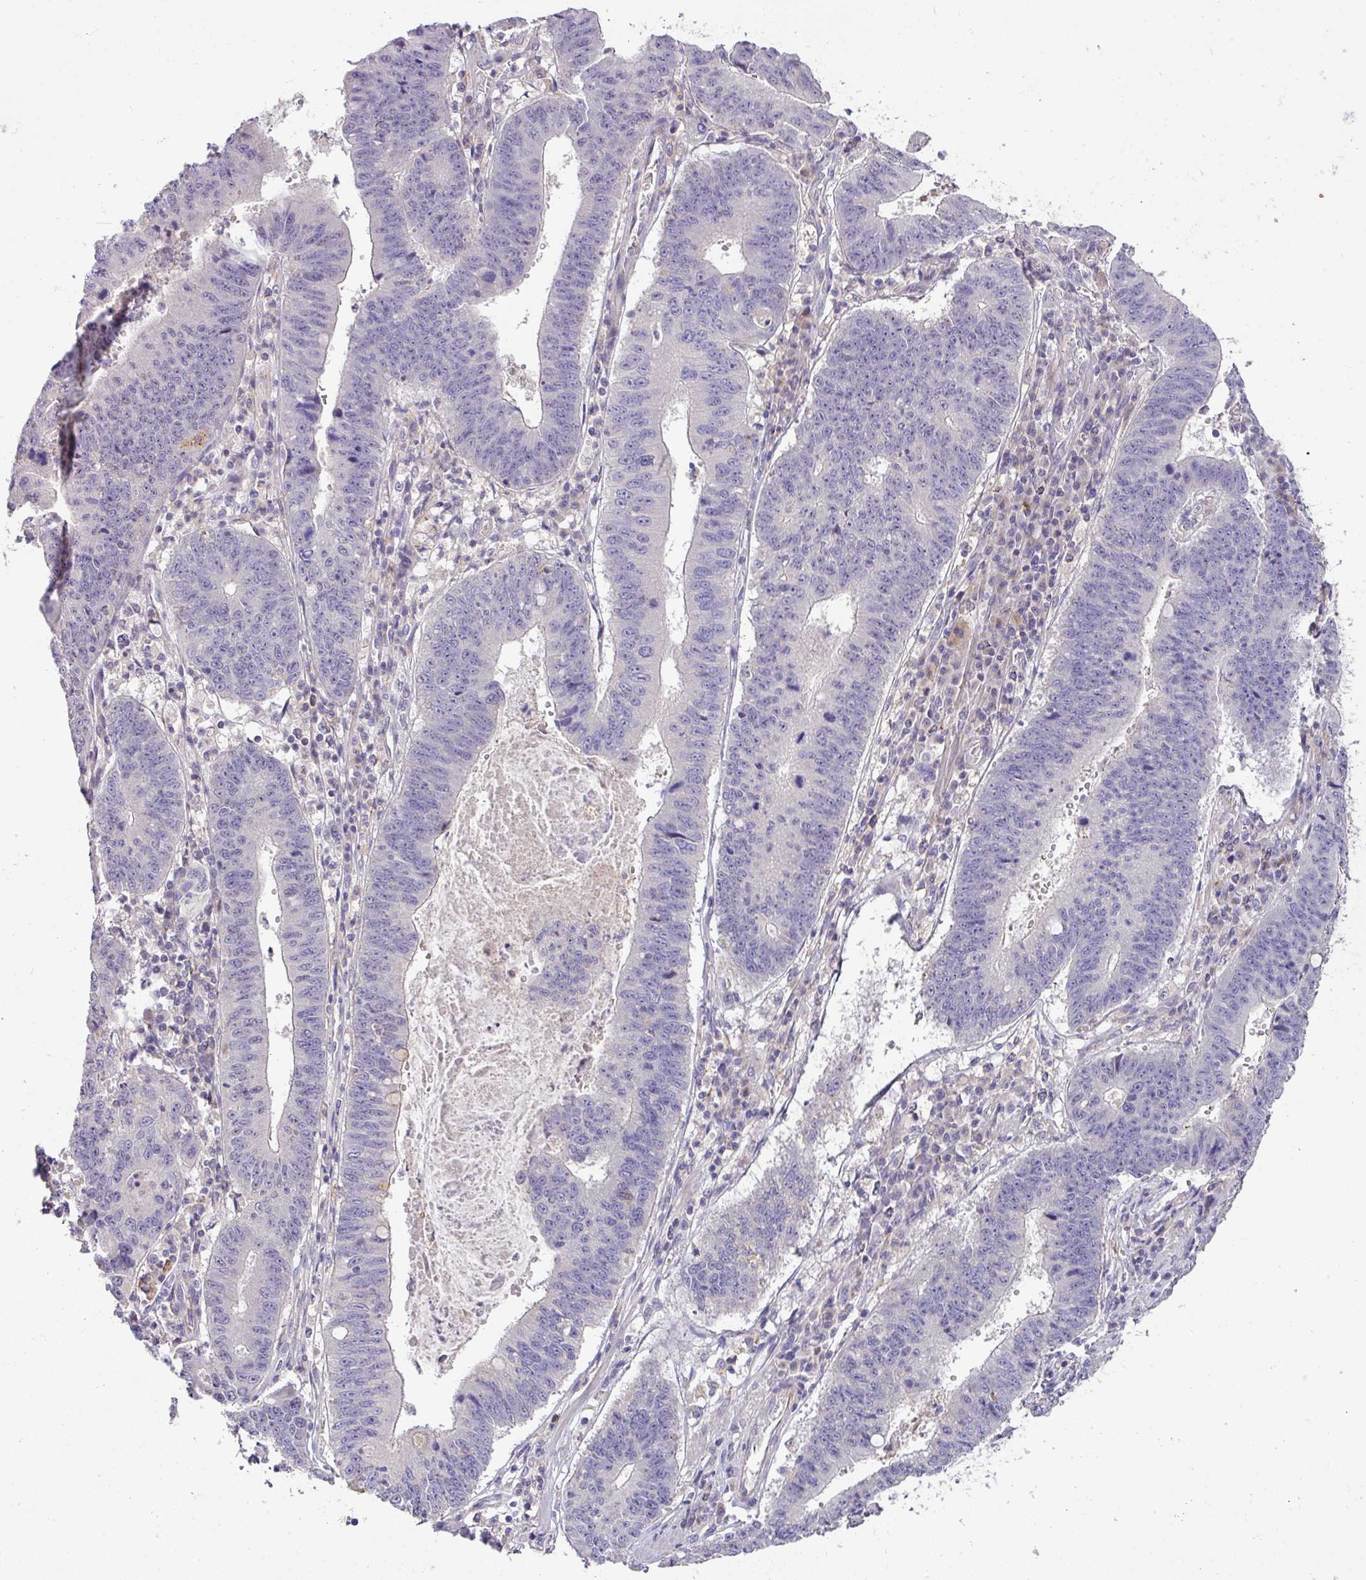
{"staining": {"intensity": "negative", "quantity": "none", "location": "none"}, "tissue": "stomach cancer", "cell_type": "Tumor cells", "image_type": "cancer", "snomed": [{"axis": "morphology", "description": "Adenocarcinoma, NOS"}, {"axis": "topography", "description": "Stomach"}], "caption": "Protein analysis of adenocarcinoma (stomach) reveals no significant staining in tumor cells. The staining is performed using DAB brown chromogen with nuclei counter-stained in using hematoxylin.", "gene": "HOXC13", "patient": {"sex": "male", "age": 59}}